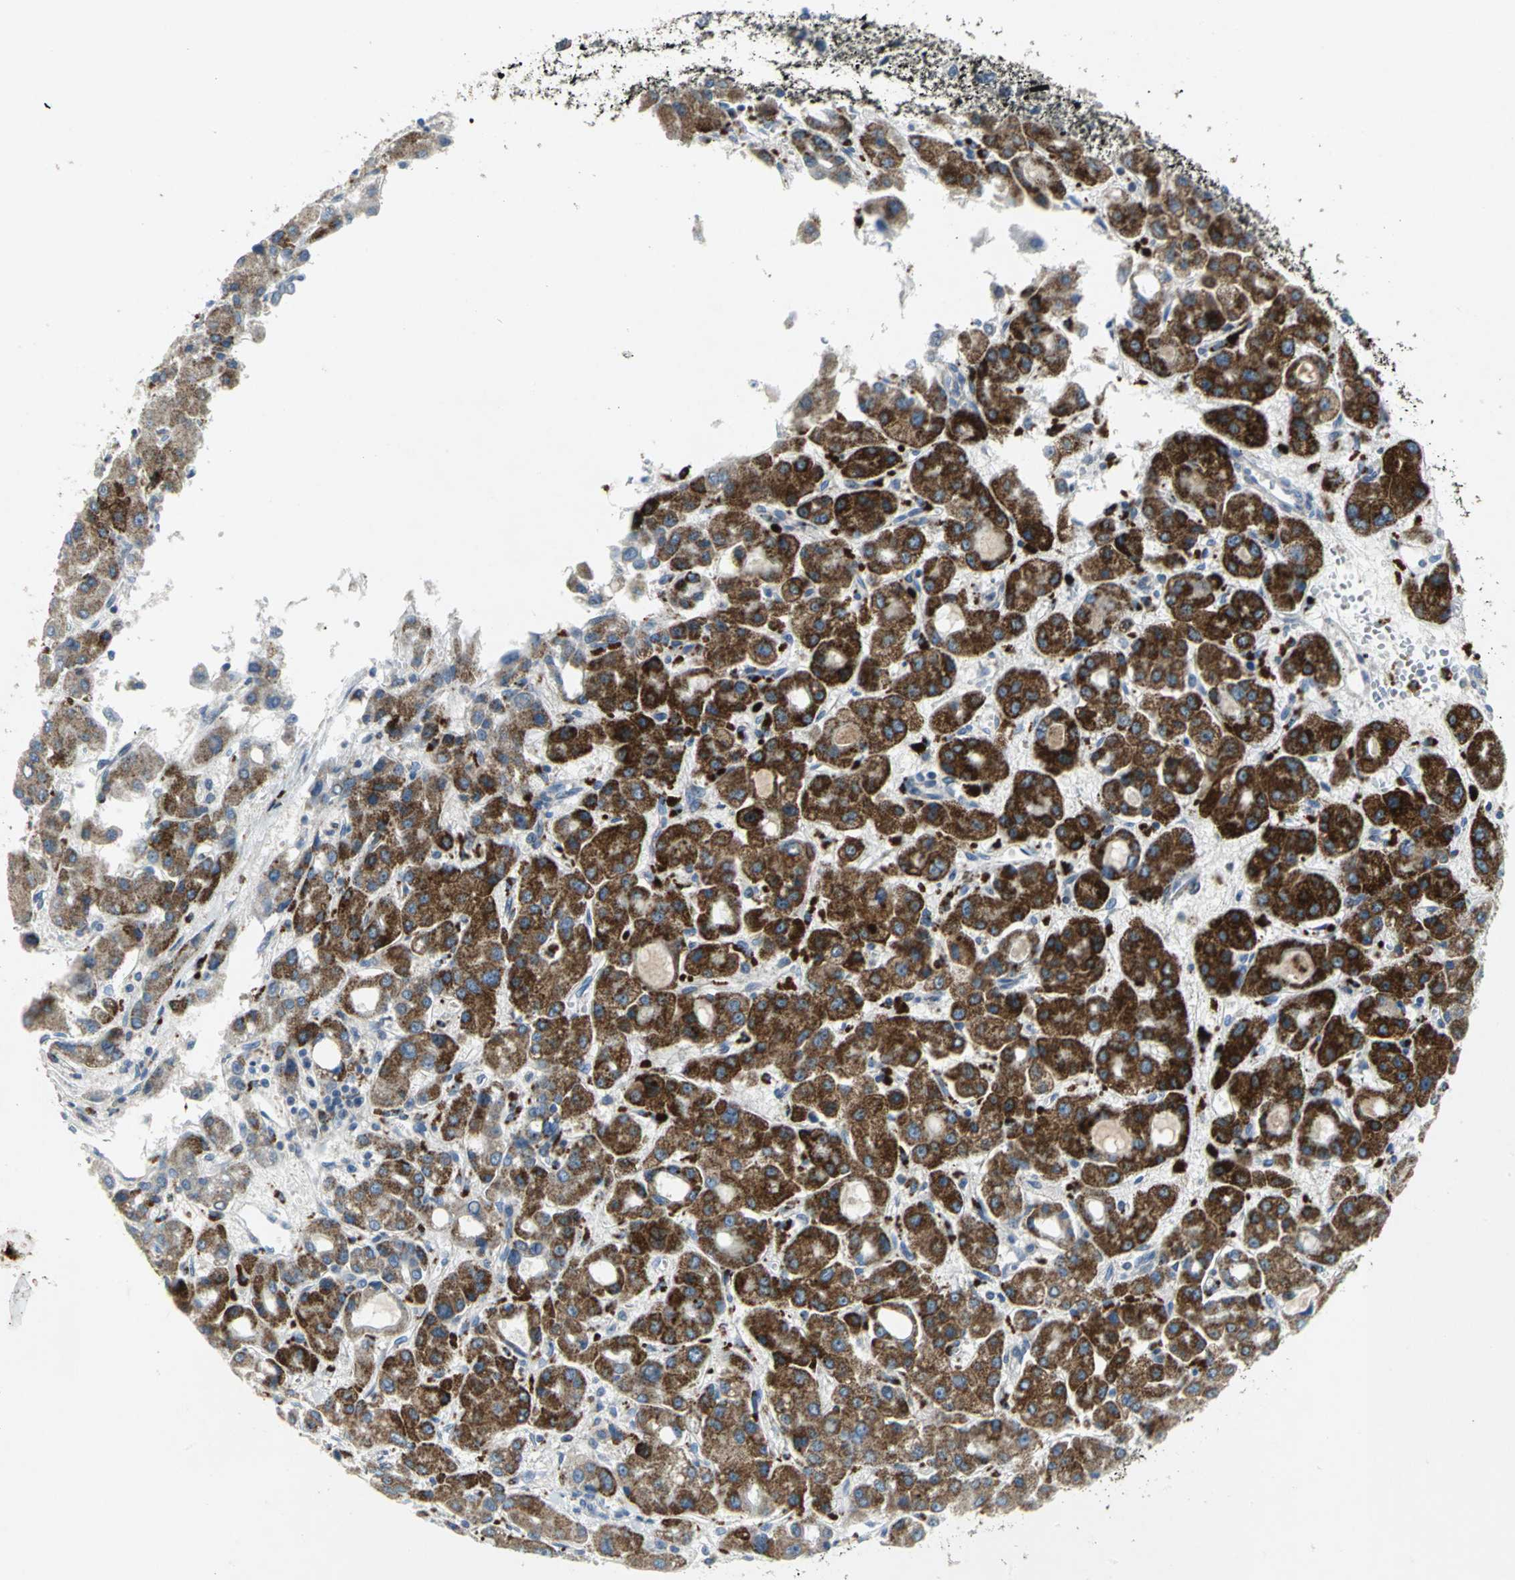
{"staining": {"intensity": "strong", "quantity": ">75%", "location": "cytoplasmic/membranous"}, "tissue": "liver cancer", "cell_type": "Tumor cells", "image_type": "cancer", "snomed": [{"axis": "morphology", "description": "Carcinoma, Hepatocellular, NOS"}, {"axis": "topography", "description": "Liver"}], "caption": "Tumor cells demonstrate high levels of strong cytoplasmic/membranous expression in about >75% of cells in hepatocellular carcinoma (liver). (DAB IHC, brown staining for protein, blue staining for nuclei).", "gene": "SPPL2B", "patient": {"sex": "male", "age": 55}}